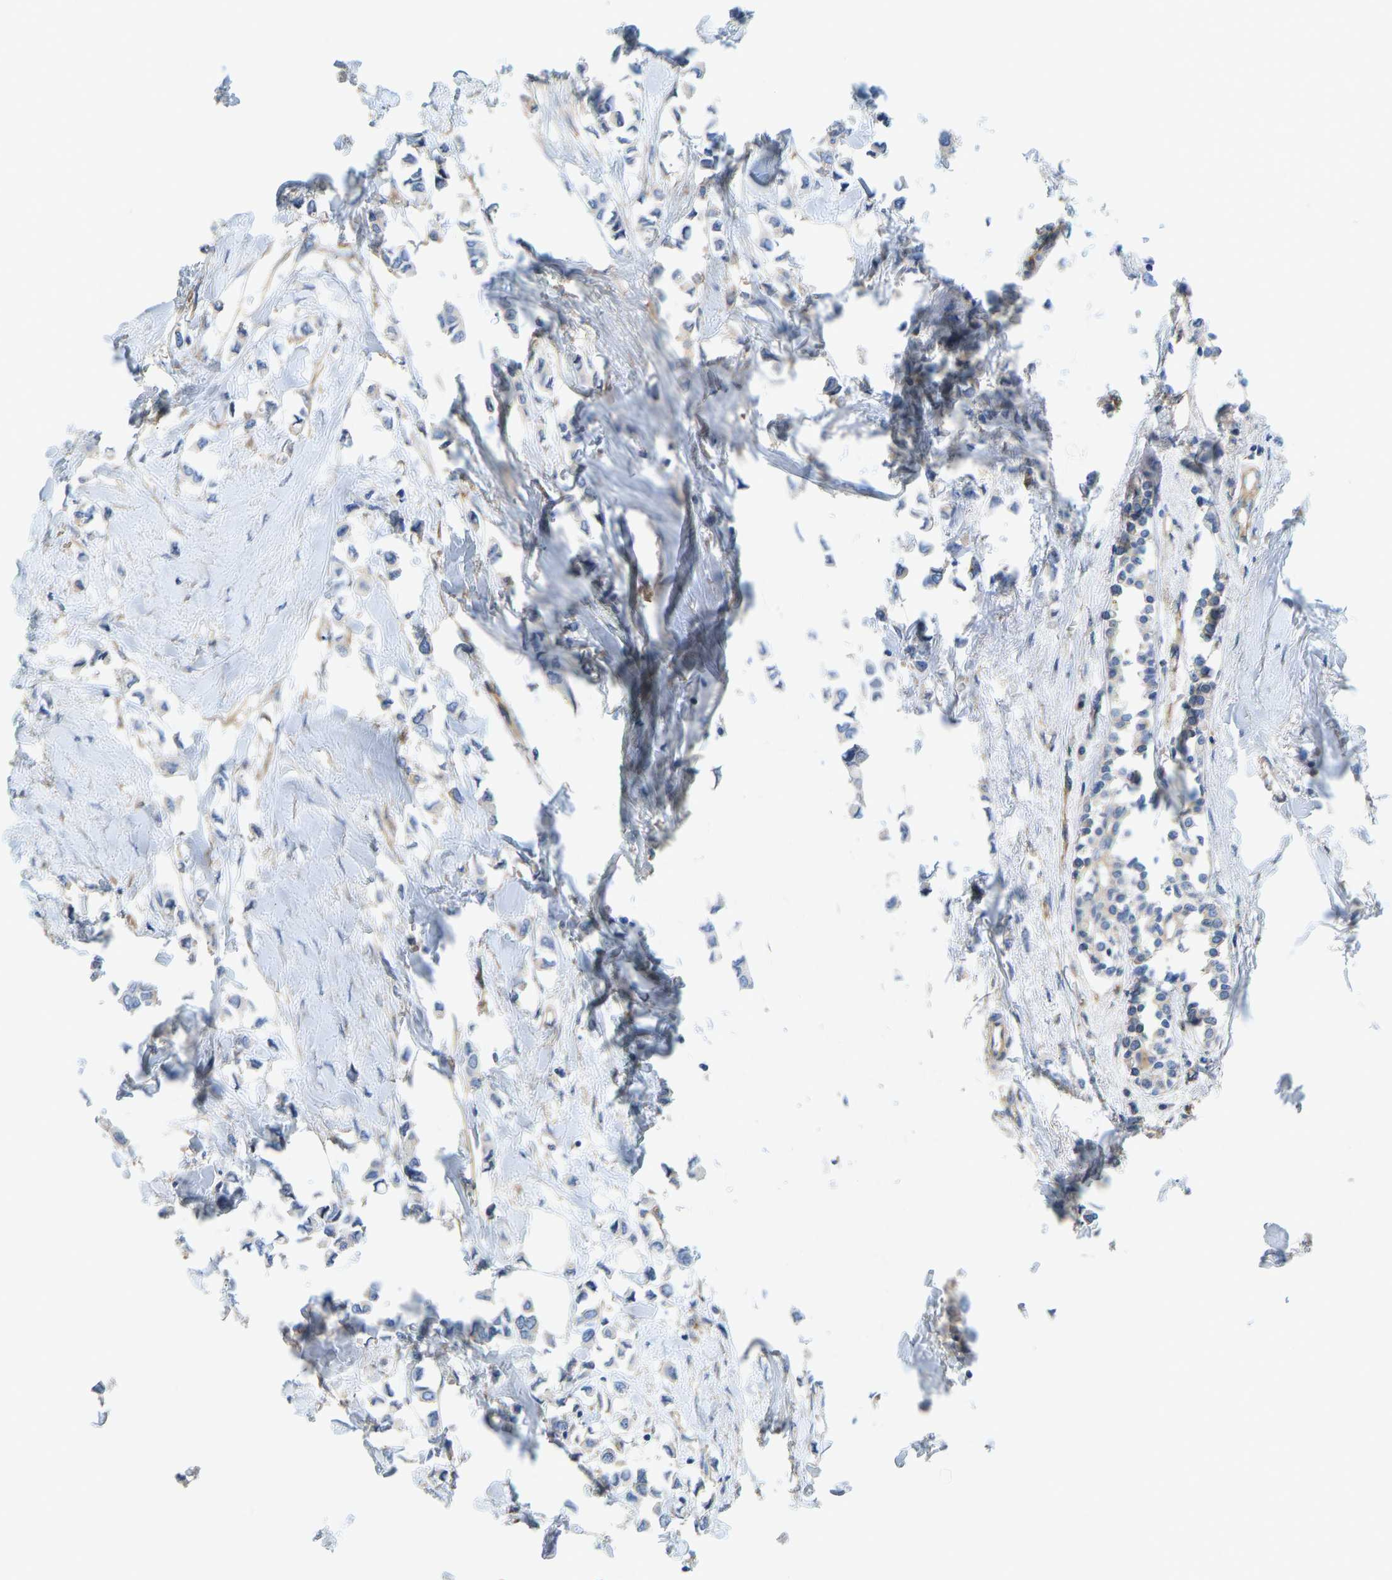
{"staining": {"intensity": "weak", "quantity": "<25%", "location": "cytoplasmic/membranous"}, "tissue": "breast cancer", "cell_type": "Tumor cells", "image_type": "cancer", "snomed": [{"axis": "morphology", "description": "Lobular carcinoma"}, {"axis": "topography", "description": "Breast"}], "caption": "This is a photomicrograph of immunohistochemistry (IHC) staining of breast lobular carcinoma, which shows no expression in tumor cells. (Immunohistochemistry, brightfield microscopy, high magnification).", "gene": "CHAD", "patient": {"sex": "female", "age": 51}}